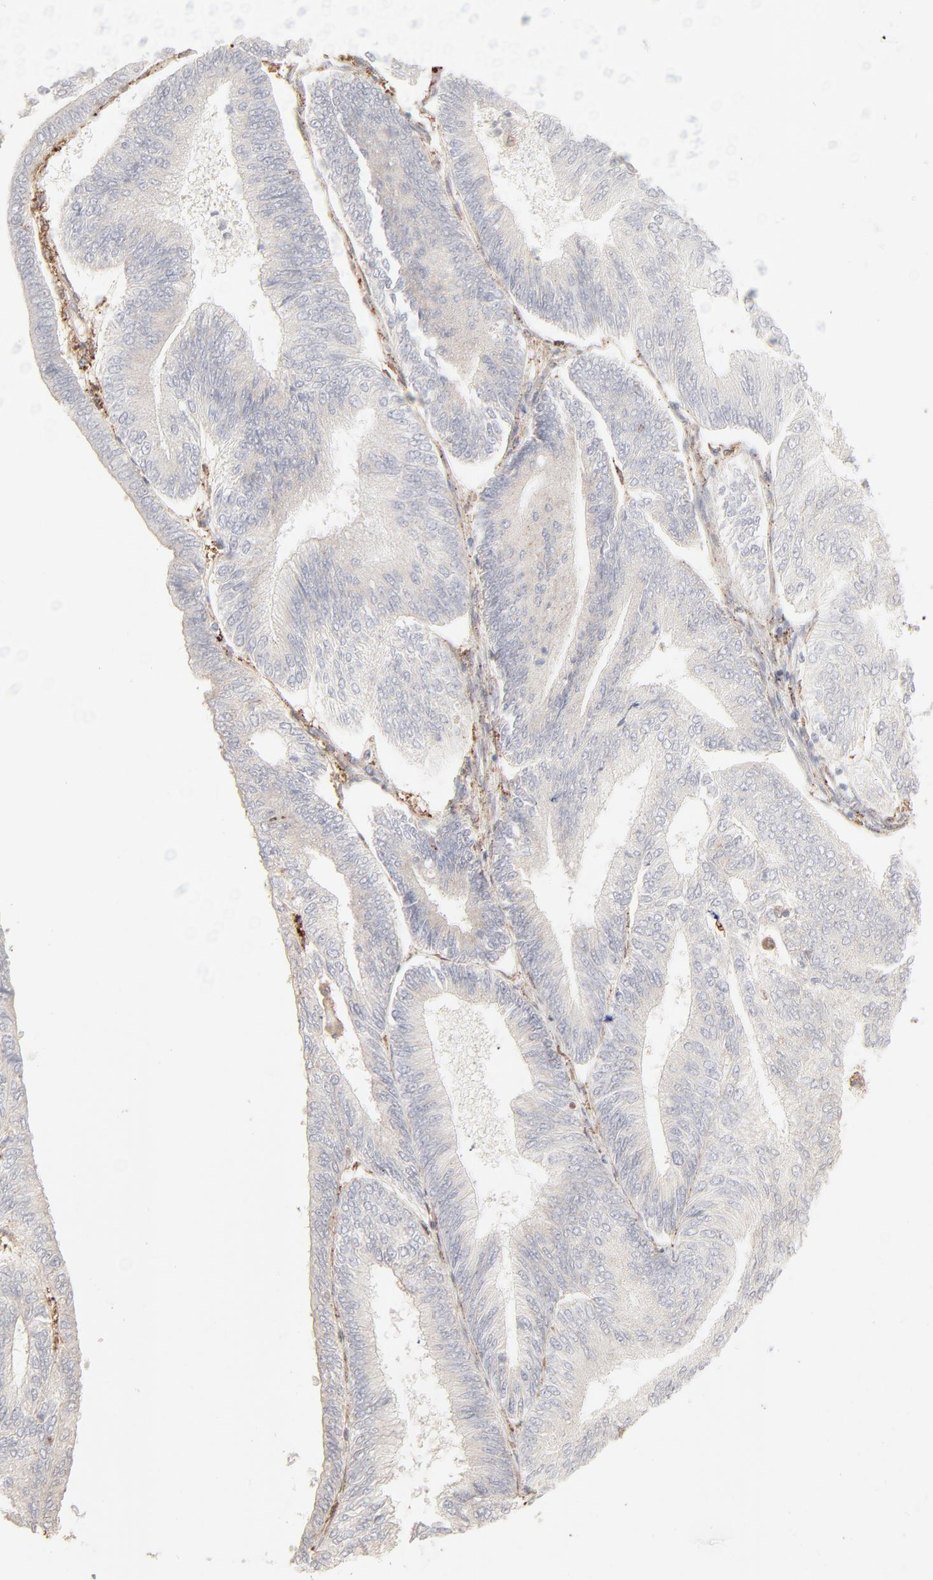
{"staining": {"intensity": "negative", "quantity": "none", "location": "none"}, "tissue": "endometrial cancer", "cell_type": "Tumor cells", "image_type": "cancer", "snomed": [{"axis": "morphology", "description": "Adenocarcinoma, NOS"}, {"axis": "topography", "description": "Endometrium"}], "caption": "Tumor cells are negative for protein expression in human adenocarcinoma (endometrial).", "gene": "LGALS2", "patient": {"sex": "female", "age": 55}}